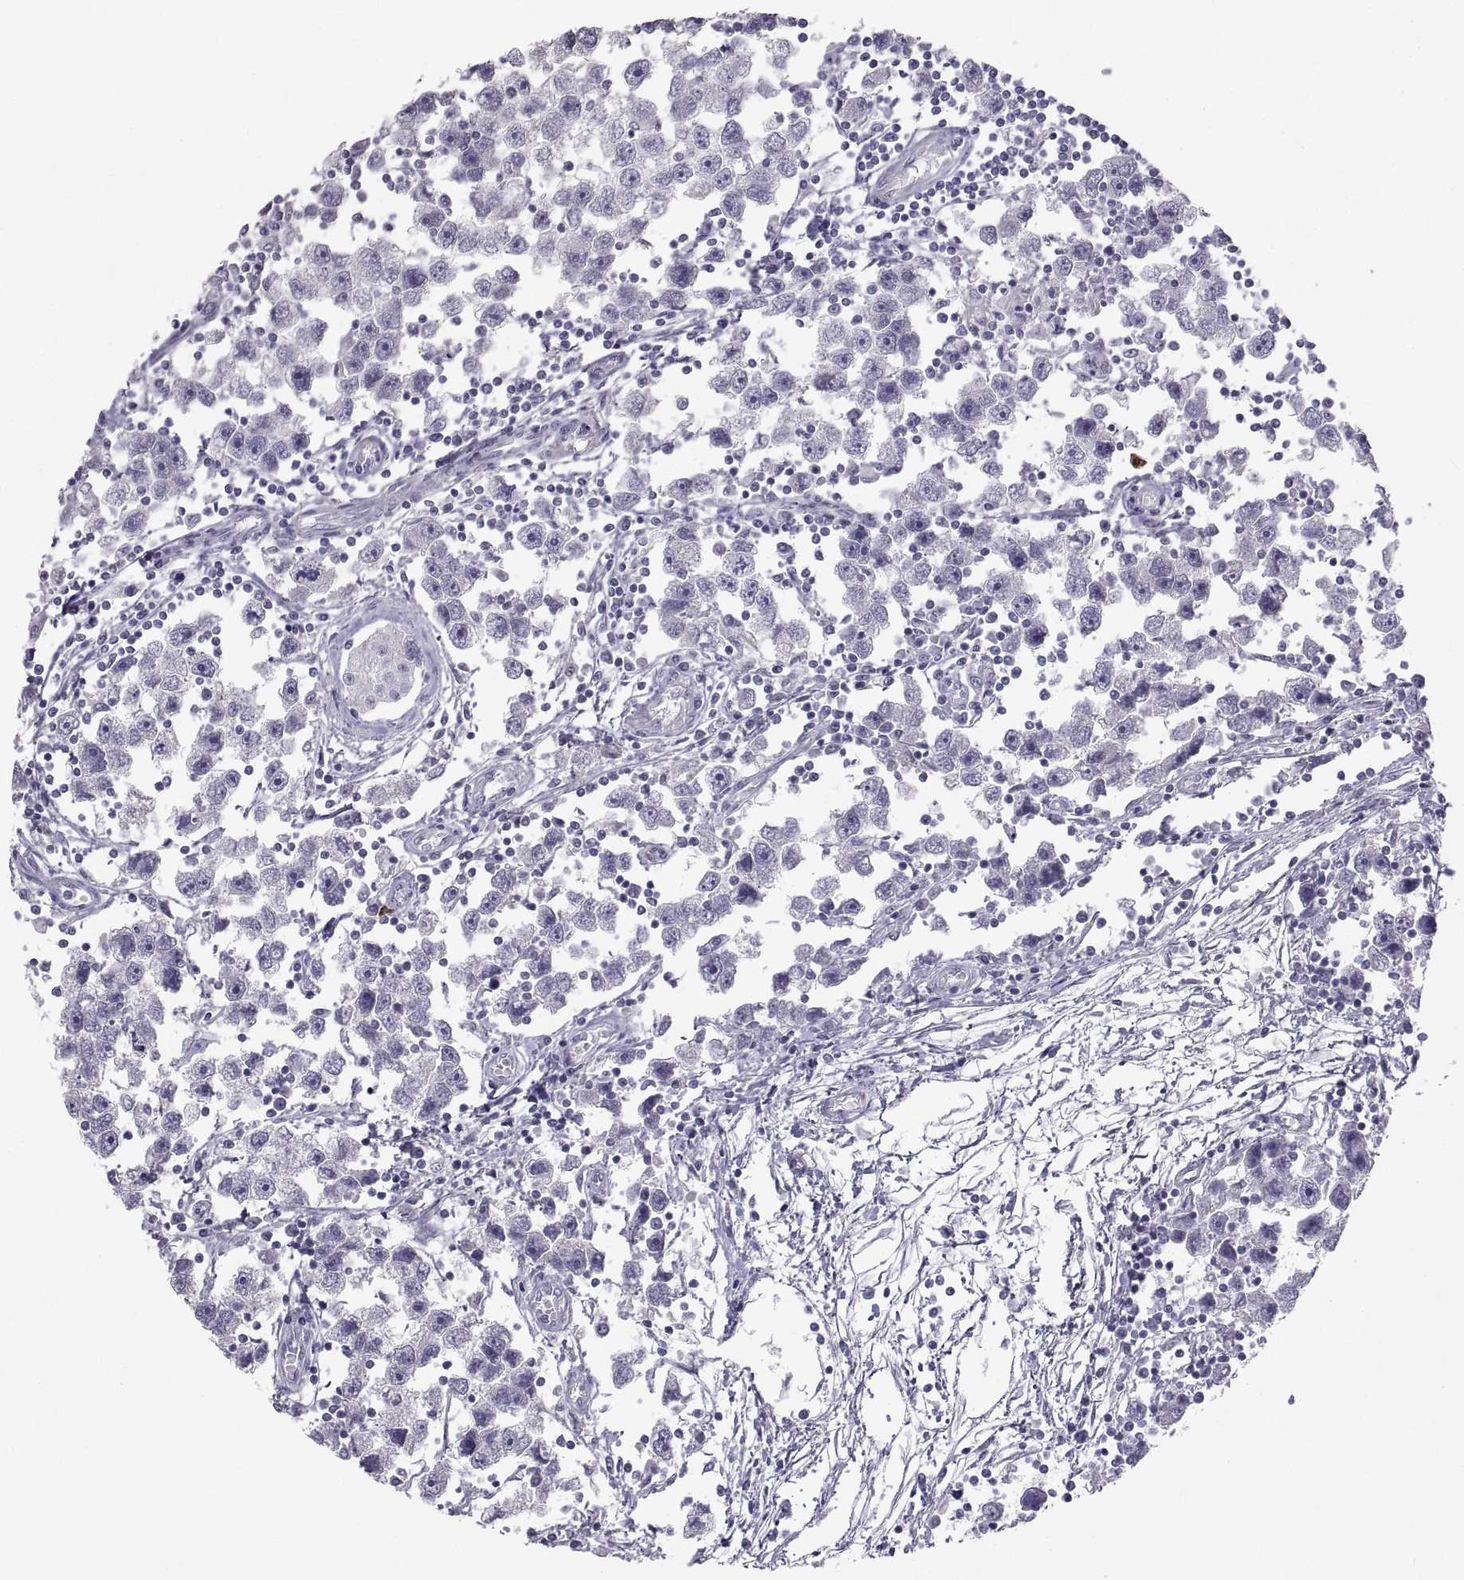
{"staining": {"intensity": "negative", "quantity": "none", "location": "none"}, "tissue": "testis cancer", "cell_type": "Tumor cells", "image_type": "cancer", "snomed": [{"axis": "morphology", "description": "Seminoma, NOS"}, {"axis": "topography", "description": "Testis"}], "caption": "There is no significant expression in tumor cells of seminoma (testis).", "gene": "IGSF1", "patient": {"sex": "male", "age": 30}}